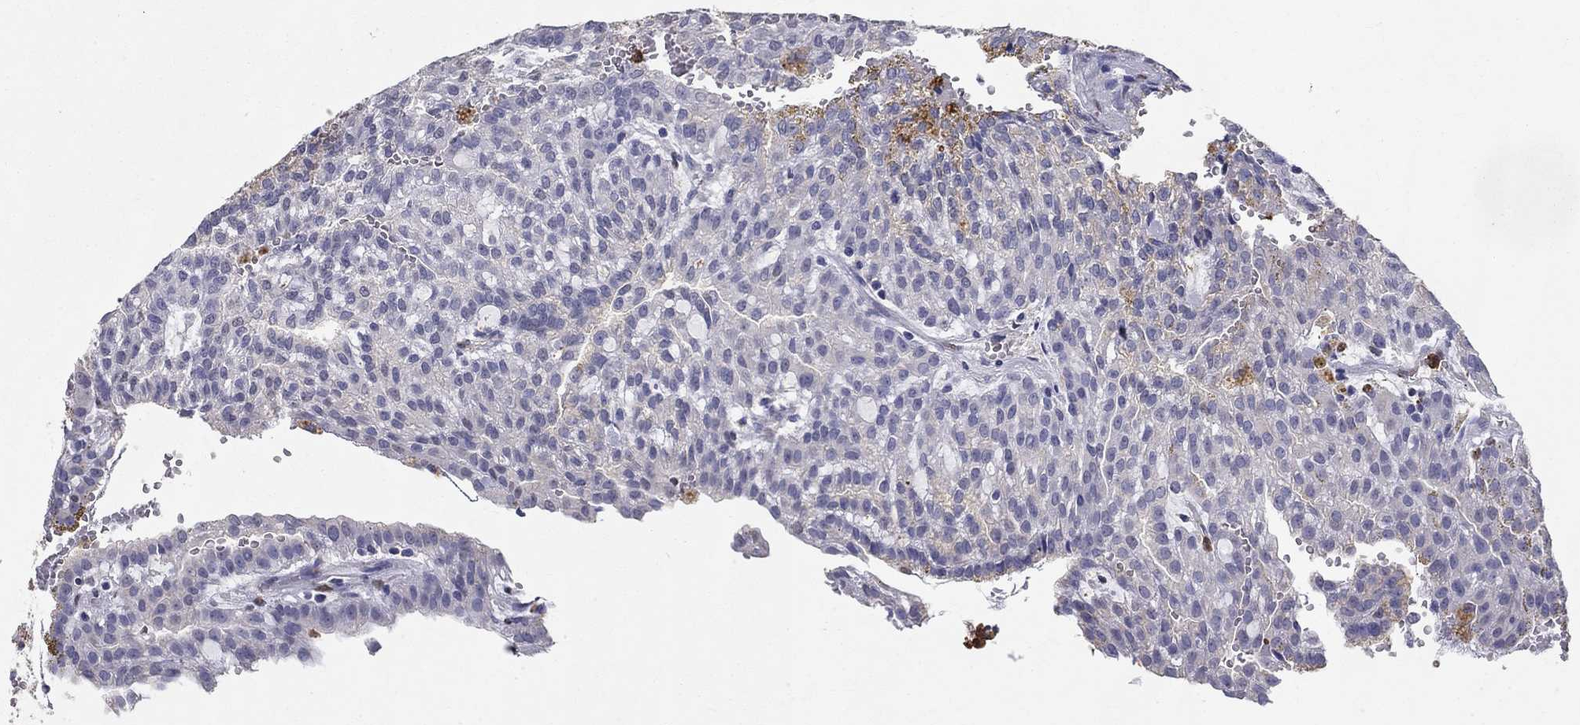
{"staining": {"intensity": "negative", "quantity": "none", "location": "none"}, "tissue": "renal cancer", "cell_type": "Tumor cells", "image_type": "cancer", "snomed": [{"axis": "morphology", "description": "Adenocarcinoma, NOS"}, {"axis": "topography", "description": "Kidney"}], "caption": "This photomicrograph is of renal cancer (adenocarcinoma) stained with IHC to label a protein in brown with the nuclei are counter-stained blue. There is no staining in tumor cells. (Stains: DAB IHC with hematoxylin counter stain, Microscopy: brightfield microscopy at high magnification).", "gene": "IGSF8", "patient": {"sex": "male", "age": 63}}